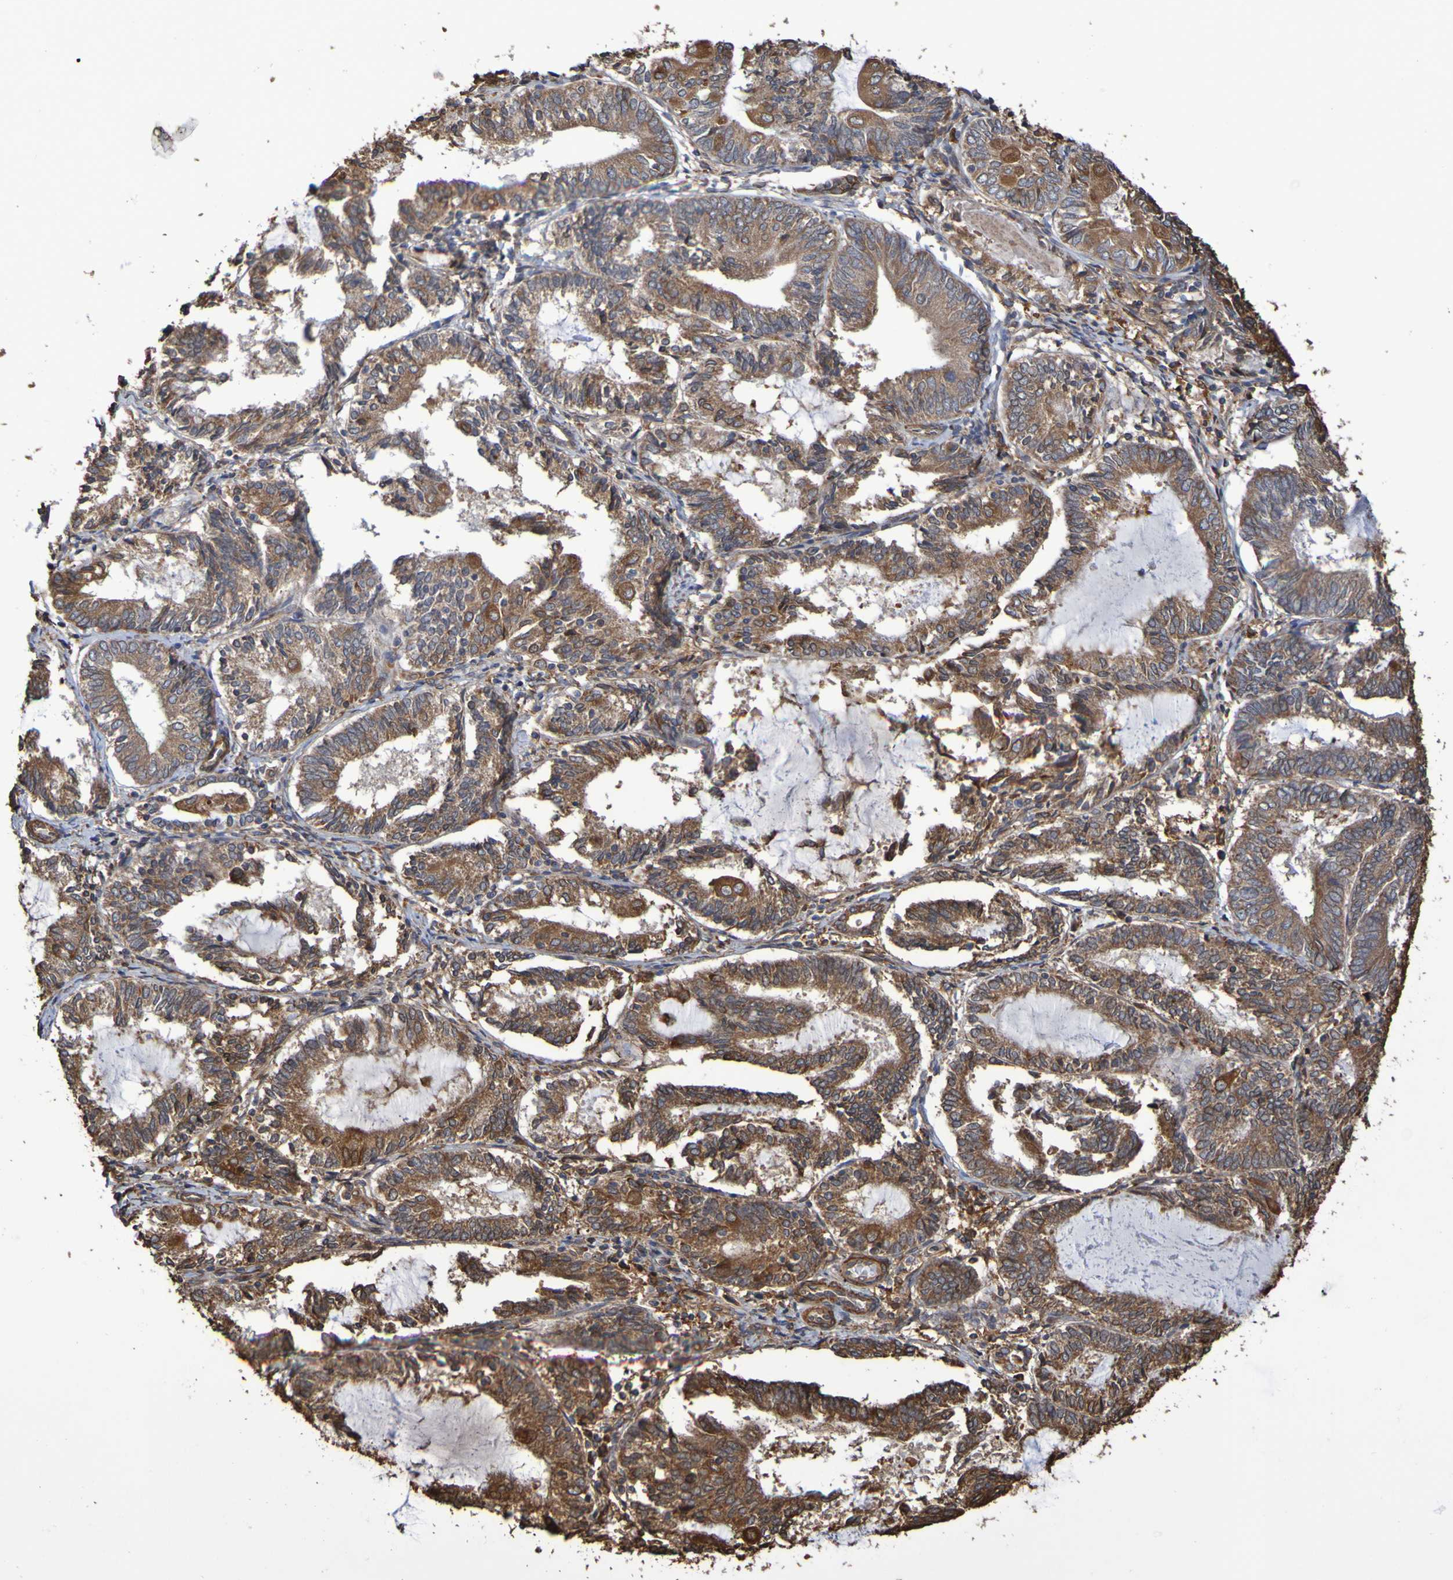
{"staining": {"intensity": "moderate", "quantity": ">75%", "location": "cytoplasmic/membranous"}, "tissue": "endometrial cancer", "cell_type": "Tumor cells", "image_type": "cancer", "snomed": [{"axis": "morphology", "description": "Adenocarcinoma, NOS"}, {"axis": "topography", "description": "Endometrium"}], "caption": "This image exhibits immunohistochemistry staining of human endometrial adenocarcinoma, with medium moderate cytoplasmic/membranous expression in approximately >75% of tumor cells.", "gene": "RAB11A", "patient": {"sex": "female", "age": 81}}